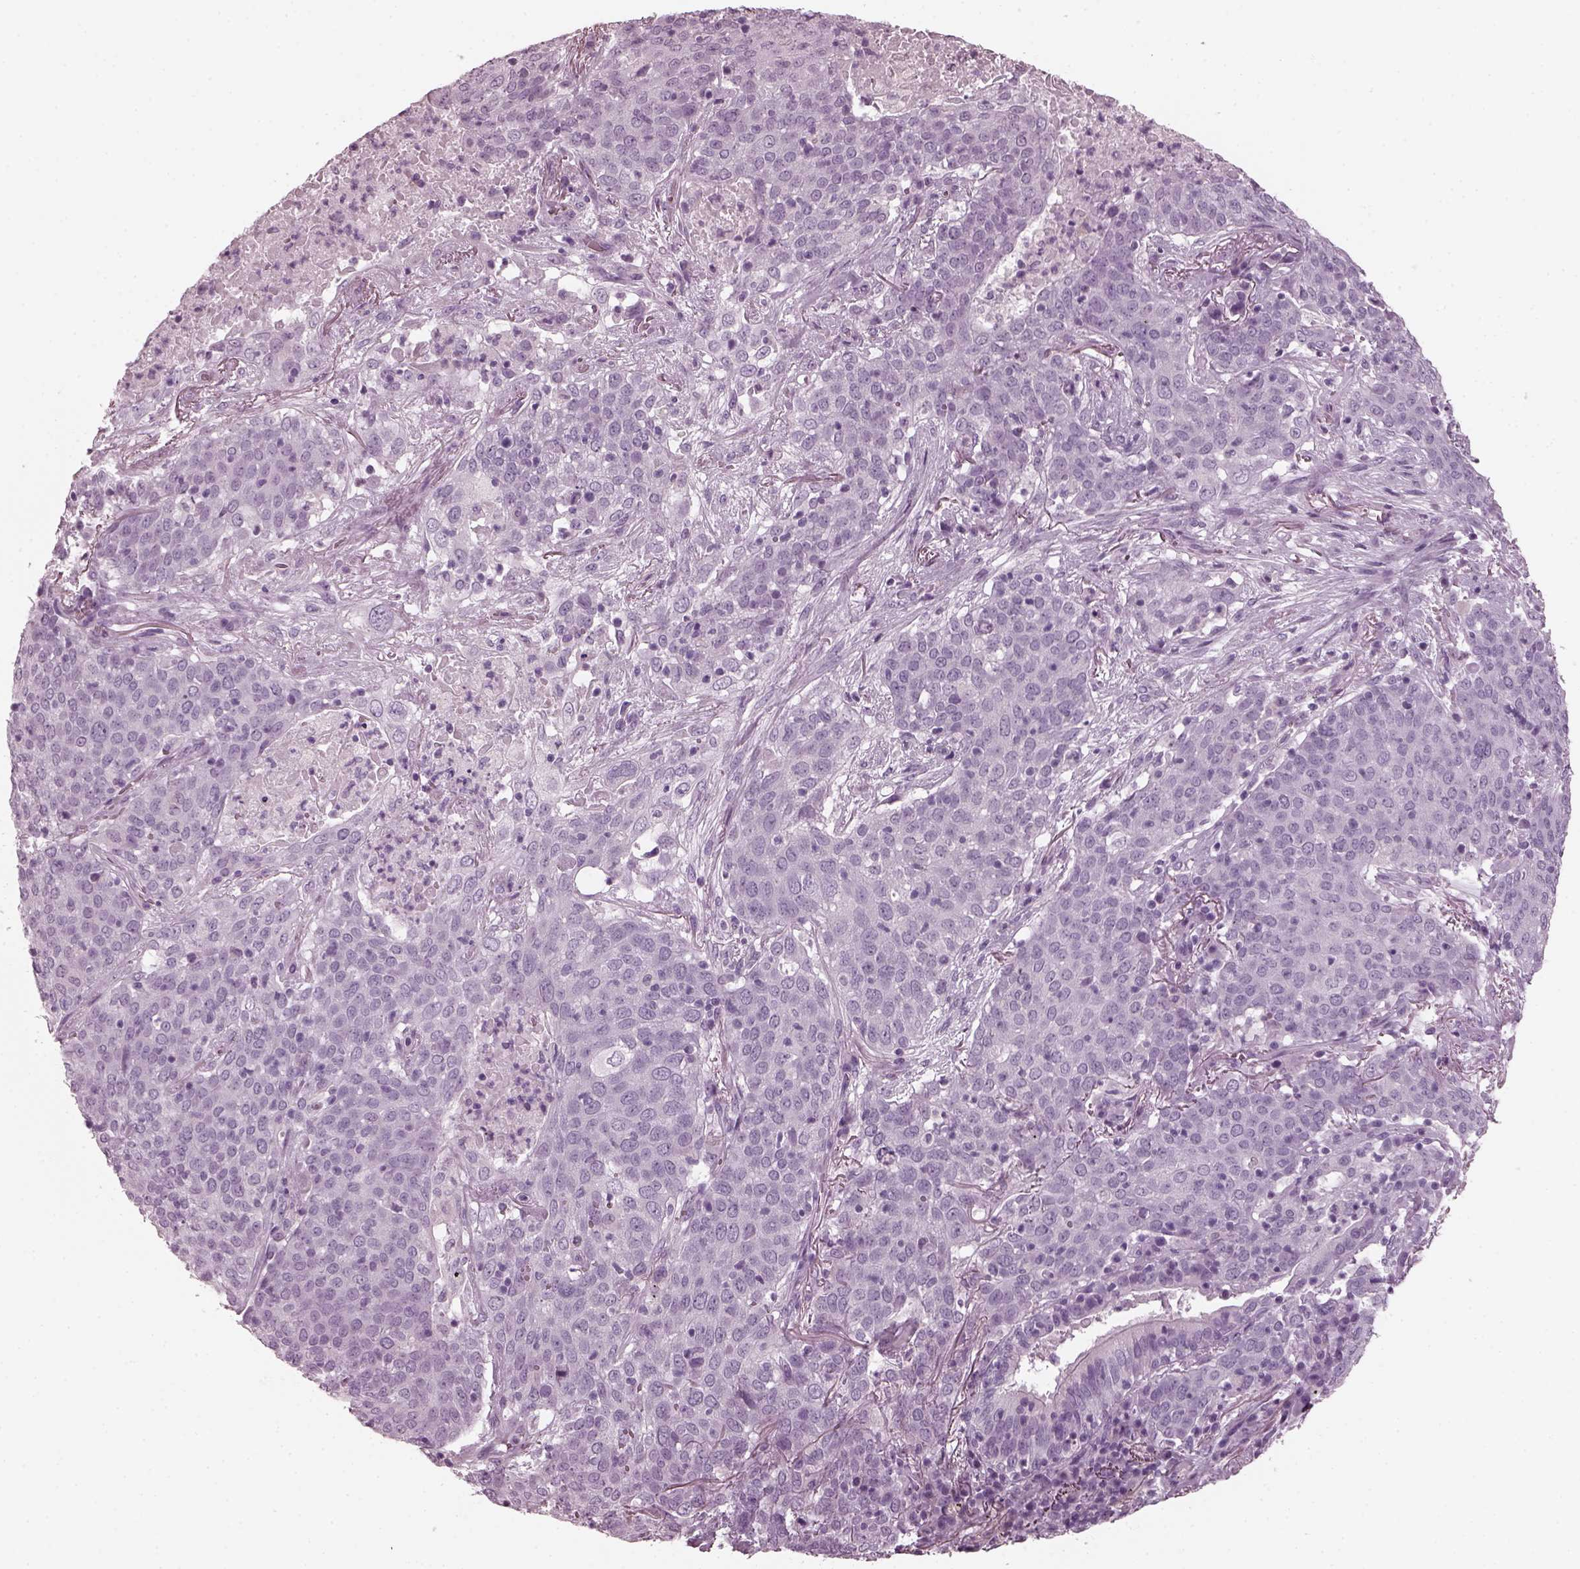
{"staining": {"intensity": "negative", "quantity": "none", "location": "none"}, "tissue": "lung cancer", "cell_type": "Tumor cells", "image_type": "cancer", "snomed": [{"axis": "morphology", "description": "Squamous cell carcinoma, NOS"}, {"axis": "topography", "description": "Lung"}], "caption": "Tumor cells are negative for protein expression in human lung squamous cell carcinoma.", "gene": "RCVRN", "patient": {"sex": "male", "age": 82}}